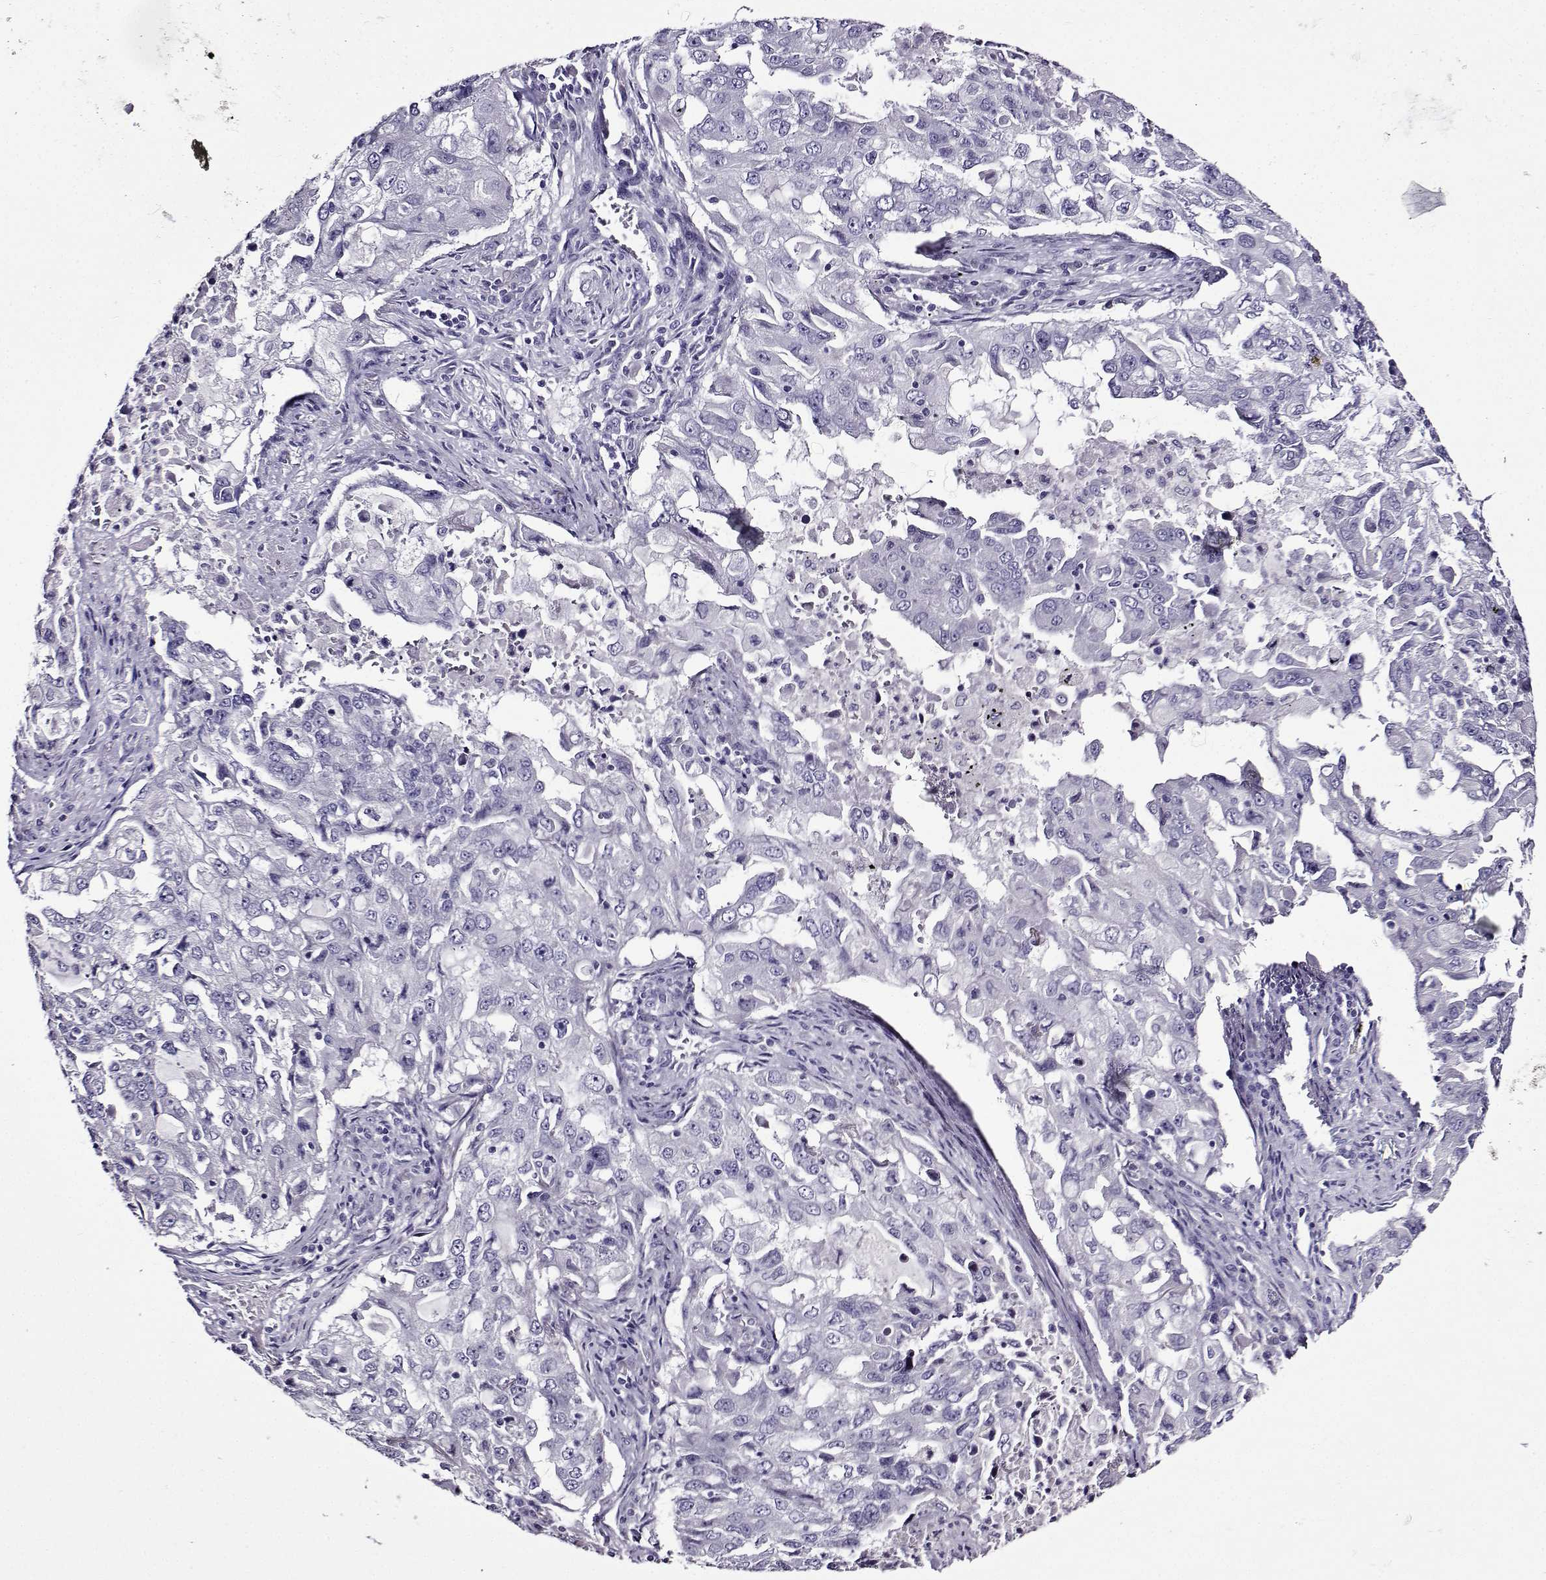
{"staining": {"intensity": "negative", "quantity": "none", "location": "none"}, "tissue": "lung cancer", "cell_type": "Tumor cells", "image_type": "cancer", "snomed": [{"axis": "morphology", "description": "Adenocarcinoma, NOS"}, {"axis": "topography", "description": "Lung"}], "caption": "There is no significant positivity in tumor cells of adenocarcinoma (lung). (Stains: DAB (3,3'-diaminobenzidine) immunohistochemistry with hematoxylin counter stain, Microscopy: brightfield microscopy at high magnification).", "gene": "TMEM266", "patient": {"sex": "female", "age": 61}}